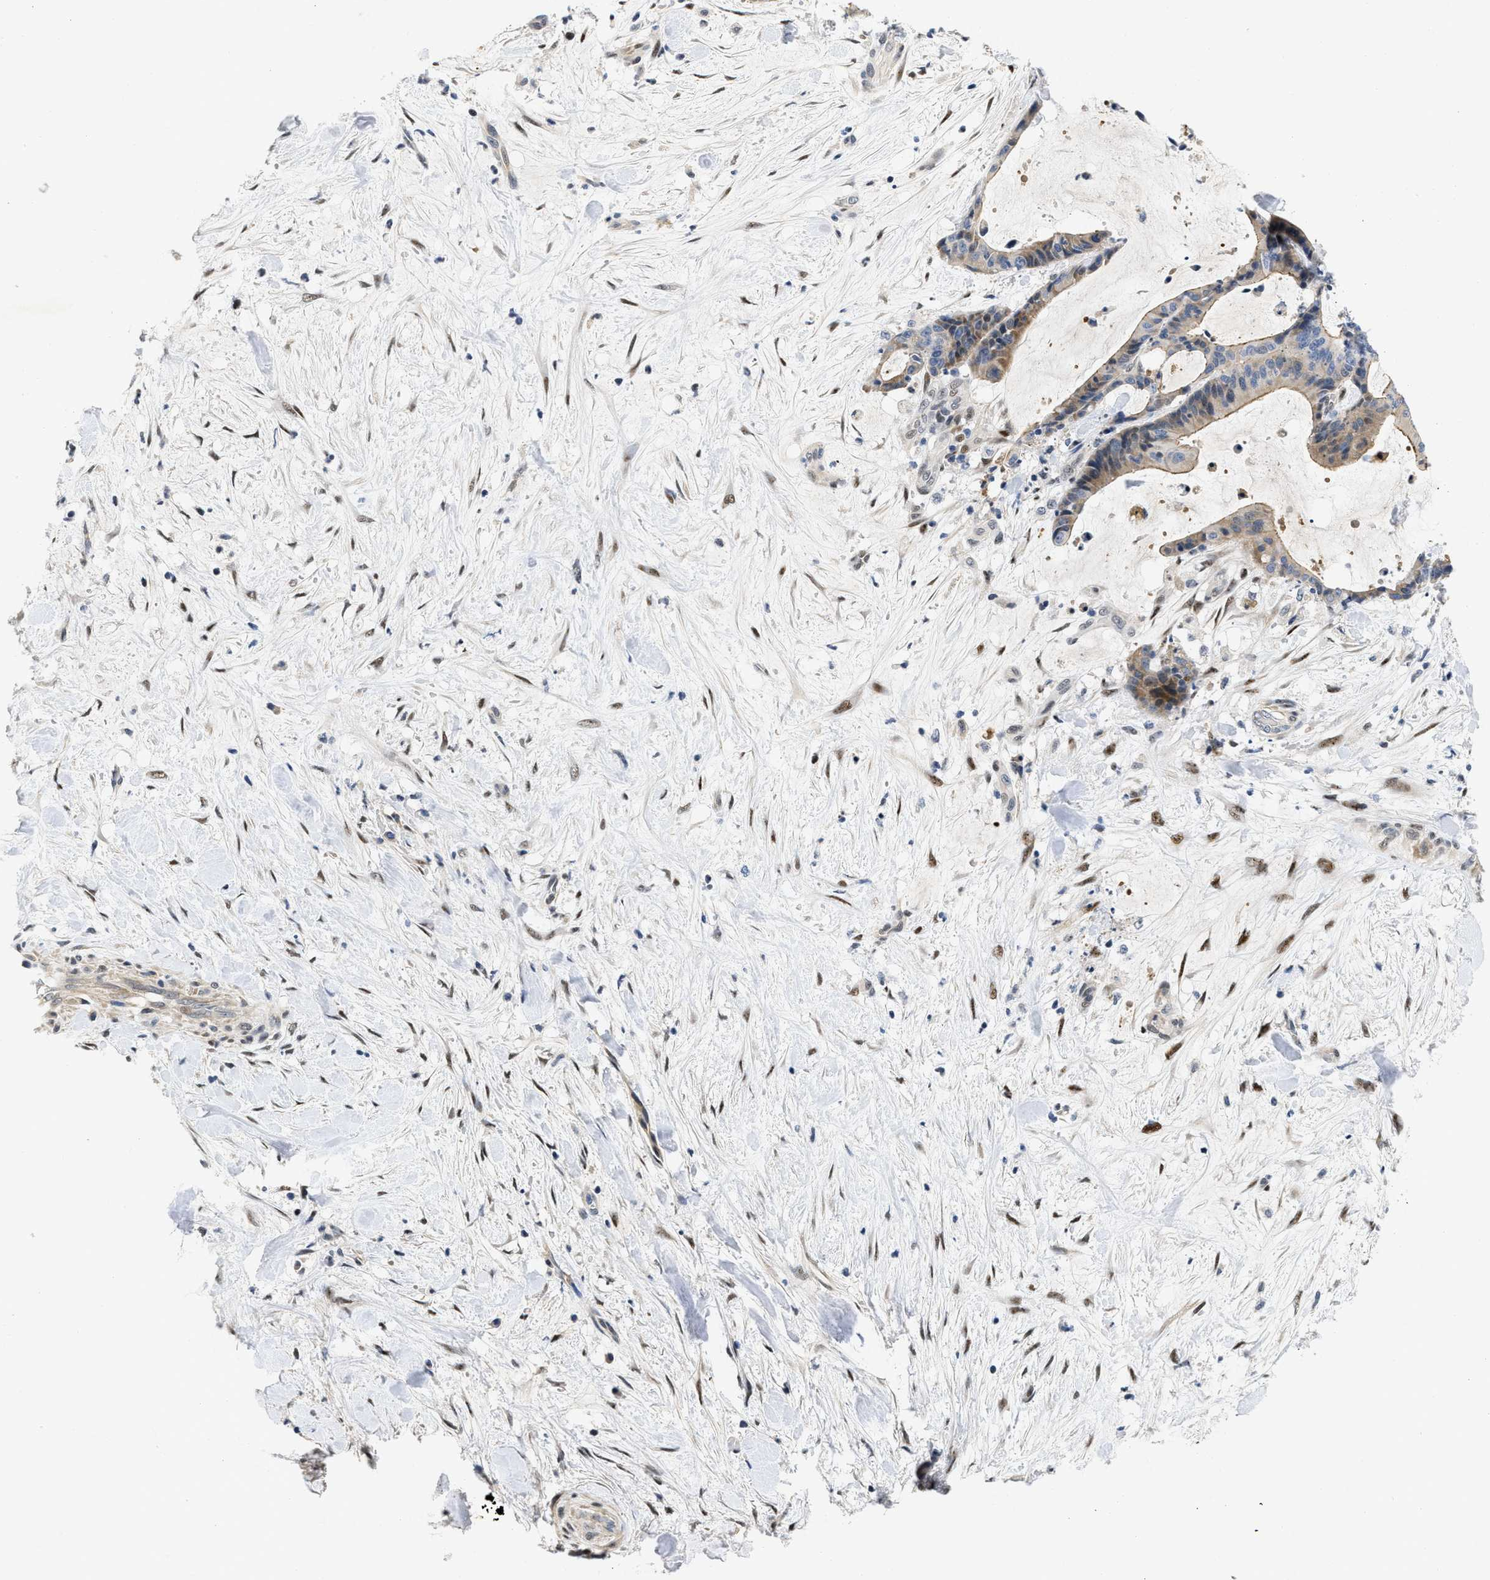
{"staining": {"intensity": "moderate", "quantity": ">75%", "location": "cytoplasmic/membranous"}, "tissue": "liver cancer", "cell_type": "Tumor cells", "image_type": "cancer", "snomed": [{"axis": "morphology", "description": "Cholangiocarcinoma"}, {"axis": "topography", "description": "Liver"}], "caption": "Liver cancer (cholangiocarcinoma) stained for a protein (brown) reveals moderate cytoplasmic/membranous positive staining in approximately >75% of tumor cells.", "gene": "VIP", "patient": {"sex": "female", "age": 73}}